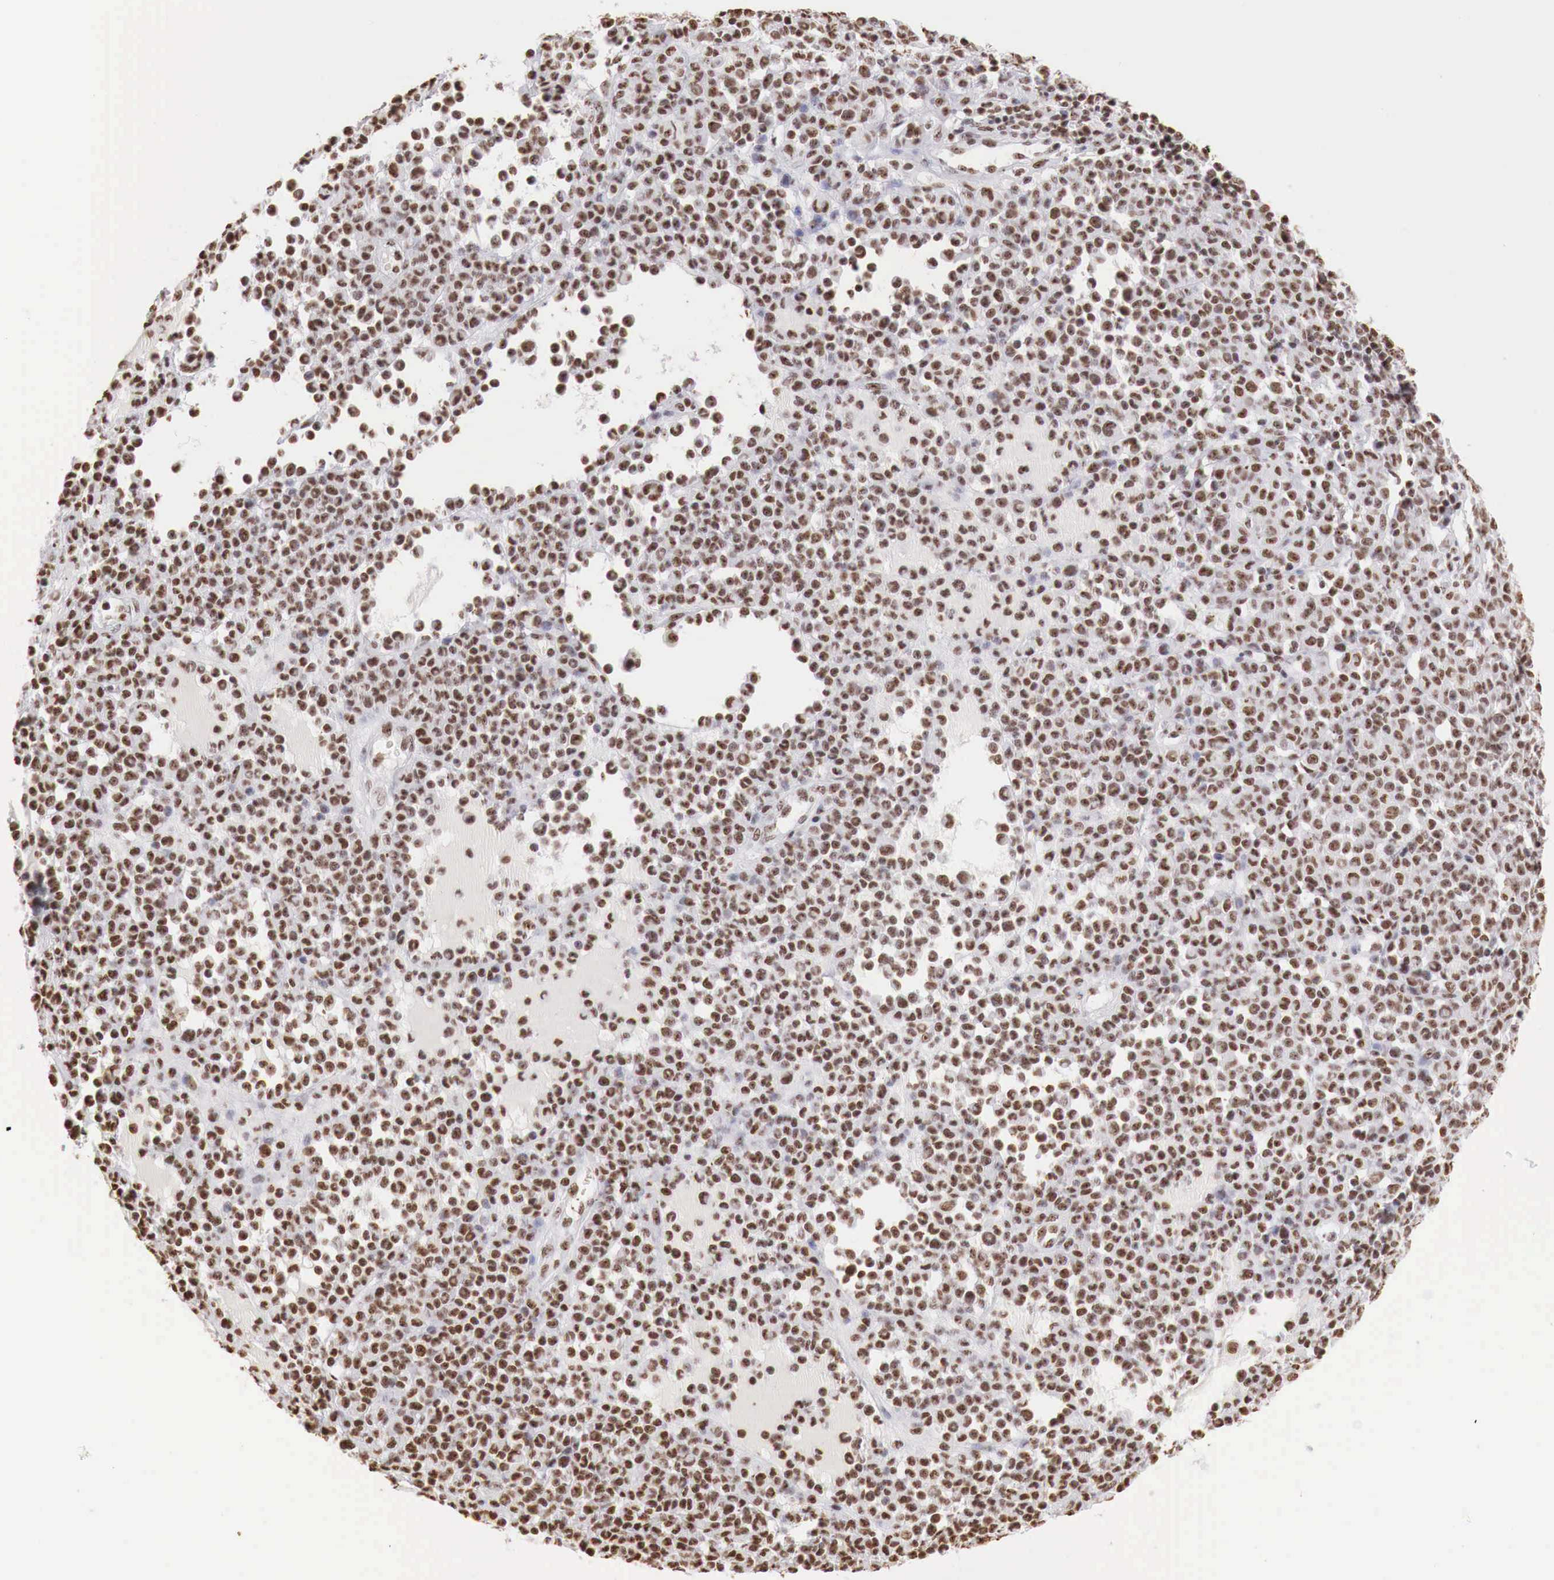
{"staining": {"intensity": "strong", "quantity": ">75%", "location": "nuclear"}, "tissue": "melanoma", "cell_type": "Tumor cells", "image_type": "cancer", "snomed": [{"axis": "morphology", "description": "Malignant melanoma, Metastatic site"}, {"axis": "topography", "description": "Skin"}], "caption": "Malignant melanoma (metastatic site) was stained to show a protein in brown. There is high levels of strong nuclear expression in approximately >75% of tumor cells. (IHC, brightfield microscopy, high magnification).", "gene": "DKC1", "patient": {"sex": "male", "age": 32}}